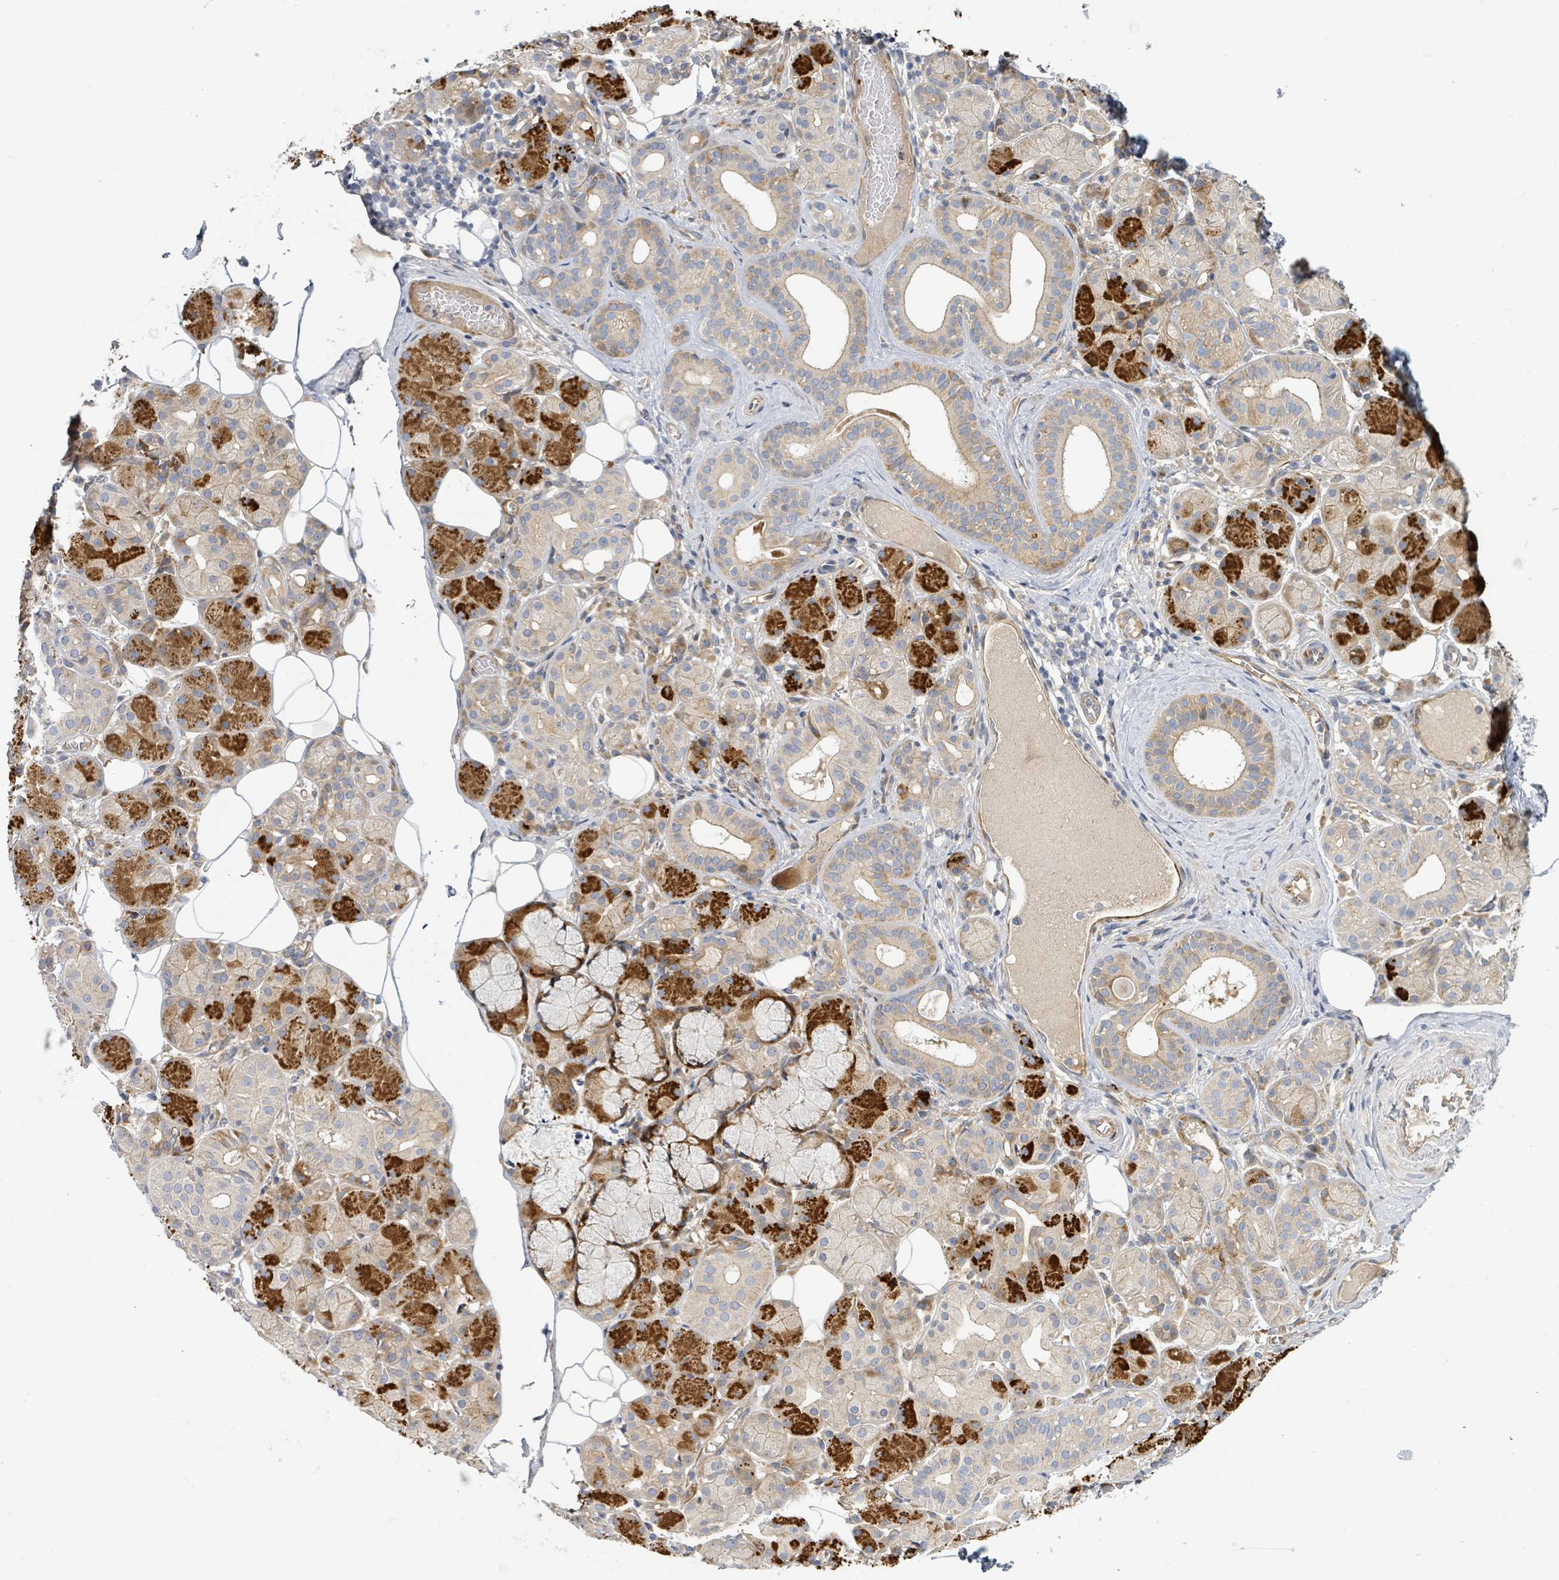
{"staining": {"intensity": "strong", "quantity": "<25%", "location": "cytoplasmic/membranous"}, "tissue": "salivary gland", "cell_type": "Glandular cells", "image_type": "normal", "snomed": [{"axis": "morphology", "description": "Squamous cell carcinoma, NOS"}, {"axis": "topography", "description": "Skin"}, {"axis": "topography", "description": "Head-Neck"}], "caption": "Protein analysis of normal salivary gland demonstrates strong cytoplasmic/membranous expression in about <25% of glandular cells.", "gene": "CFAP210", "patient": {"sex": "male", "age": 80}}